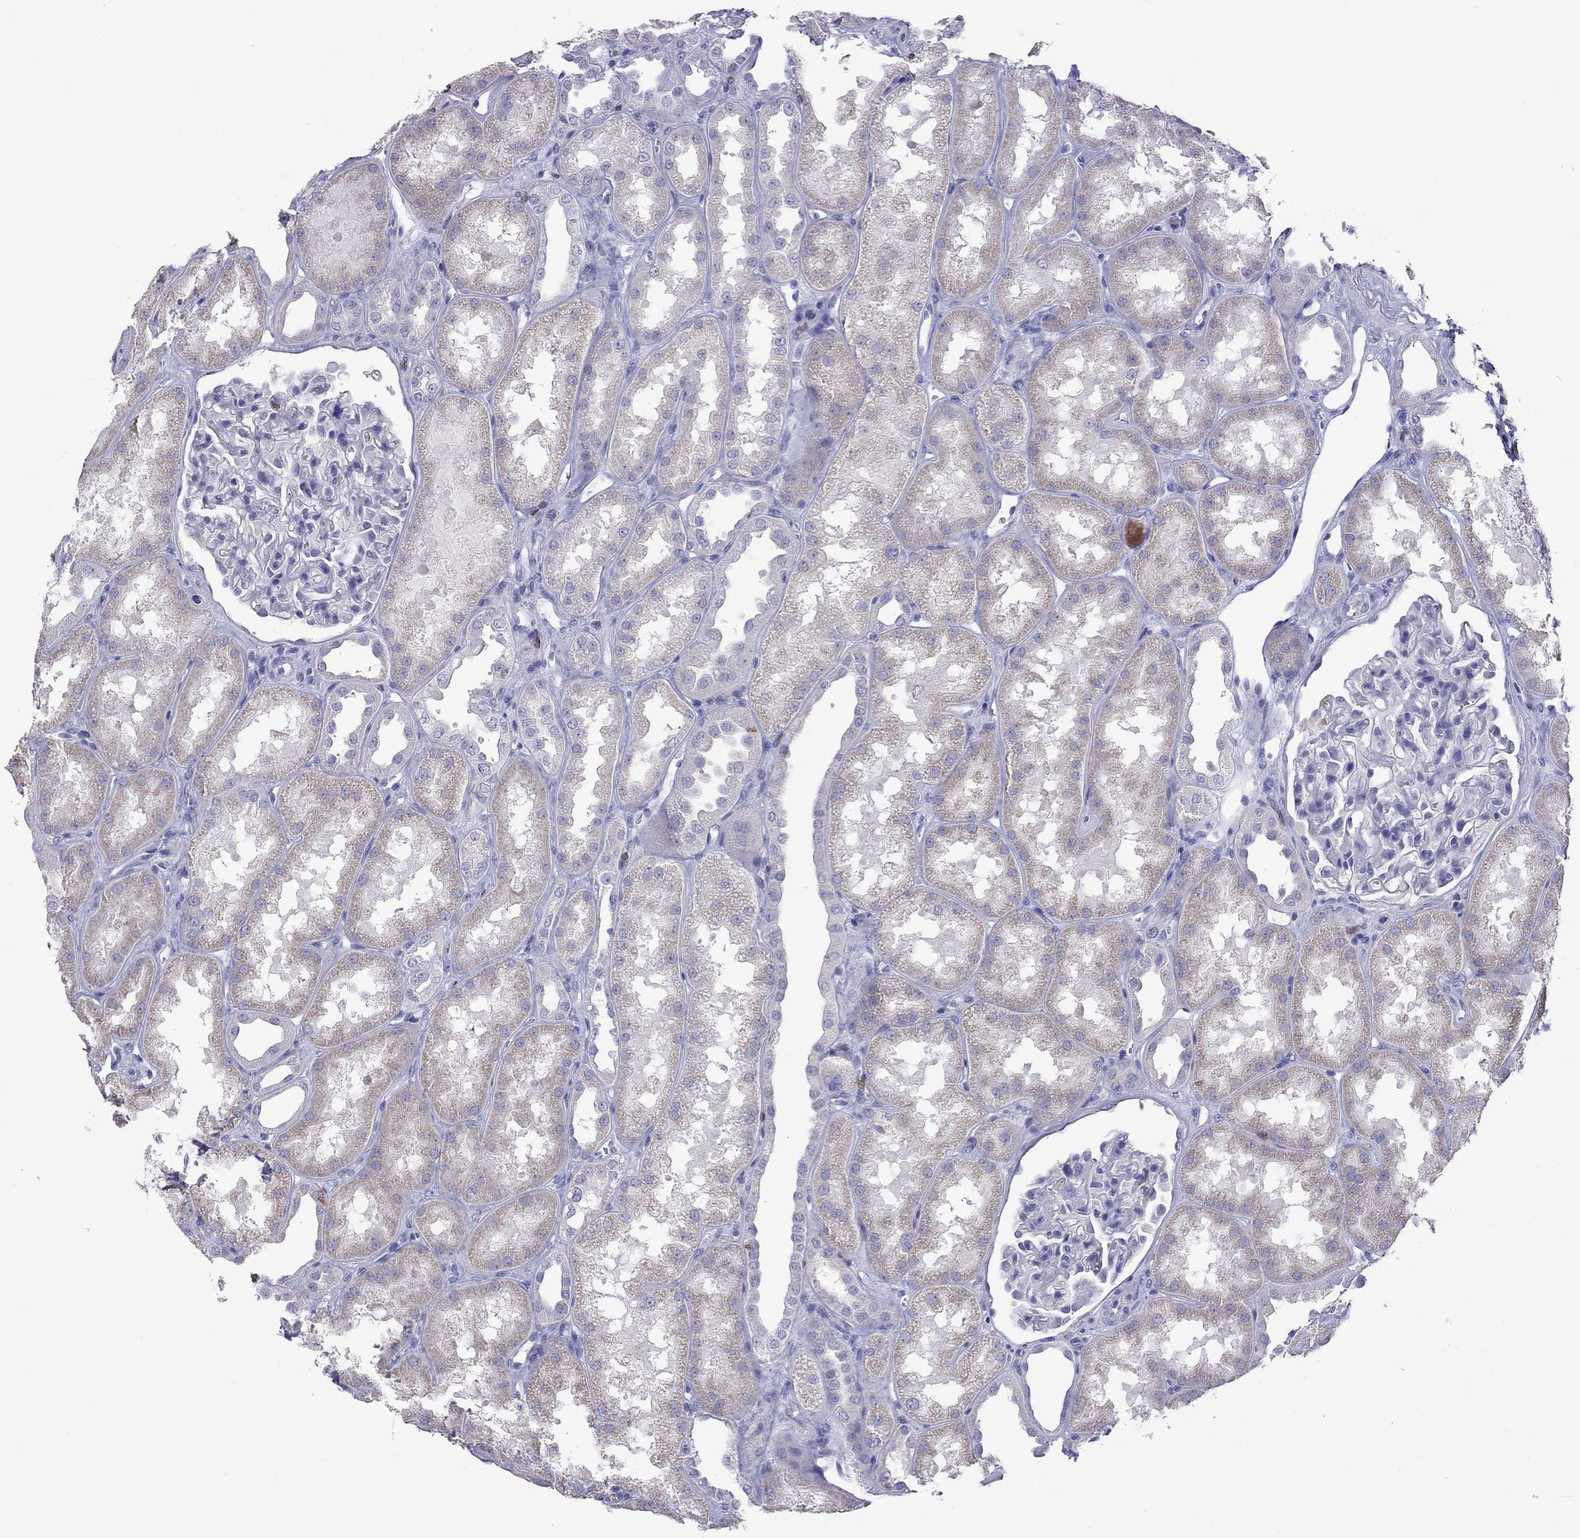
{"staining": {"intensity": "negative", "quantity": "none", "location": "none"}, "tissue": "kidney", "cell_type": "Cells in glomeruli", "image_type": "normal", "snomed": [{"axis": "morphology", "description": "Normal tissue, NOS"}, {"axis": "topography", "description": "Kidney"}], "caption": "The micrograph displays no significant staining in cells in glomeruli of kidney.", "gene": "ENSG00000288637", "patient": {"sex": "male", "age": 61}}